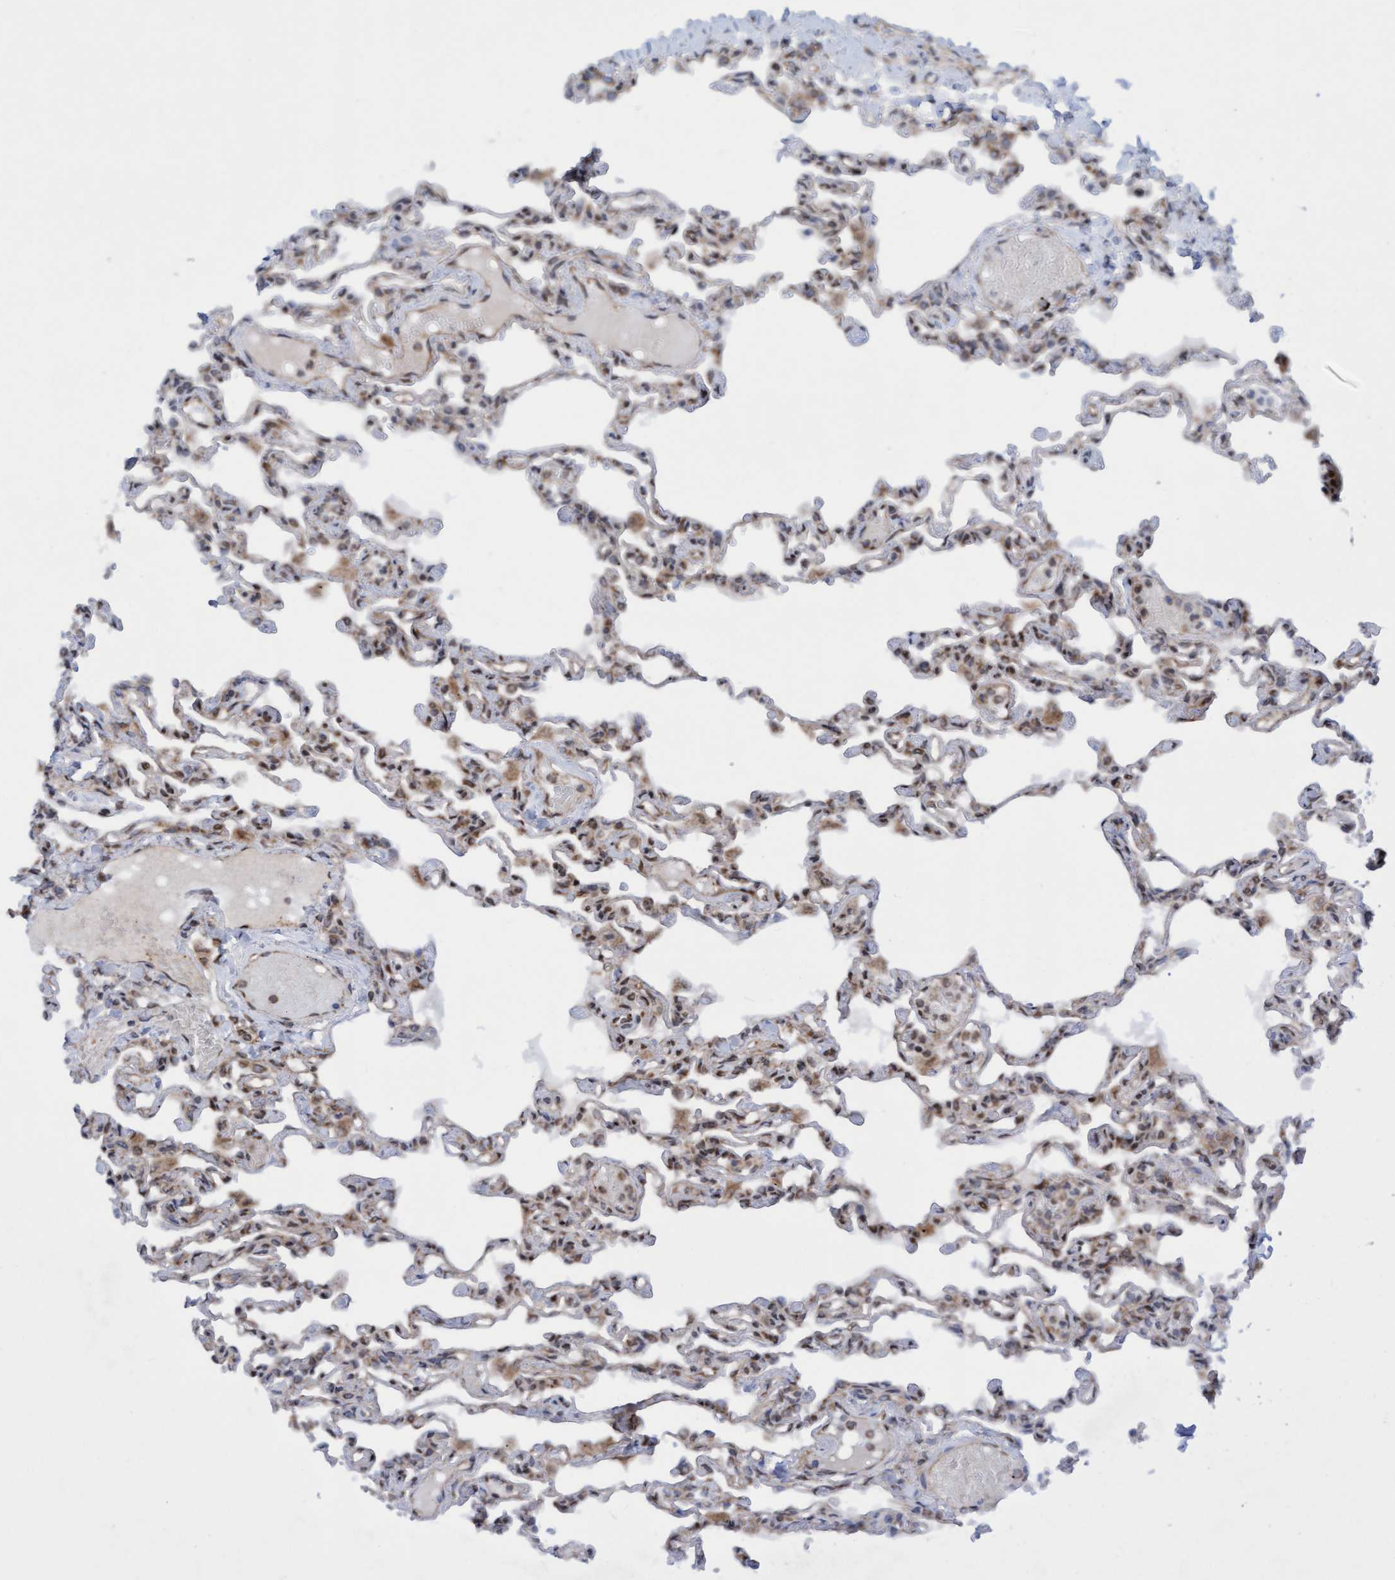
{"staining": {"intensity": "moderate", "quantity": "25%-75%", "location": "cytoplasmic/membranous,nuclear"}, "tissue": "lung", "cell_type": "Alveolar cells", "image_type": "normal", "snomed": [{"axis": "morphology", "description": "Normal tissue, NOS"}, {"axis": "topography", "description": "Lung"}], "caption": "A photomicrograph of lung stained for a protein shows moderate cytoplasmic/membranous,nuclear brown staining in alveolar cells.", "gene": "ITFG1", "patient": {"sex": "male", "age": 21}}